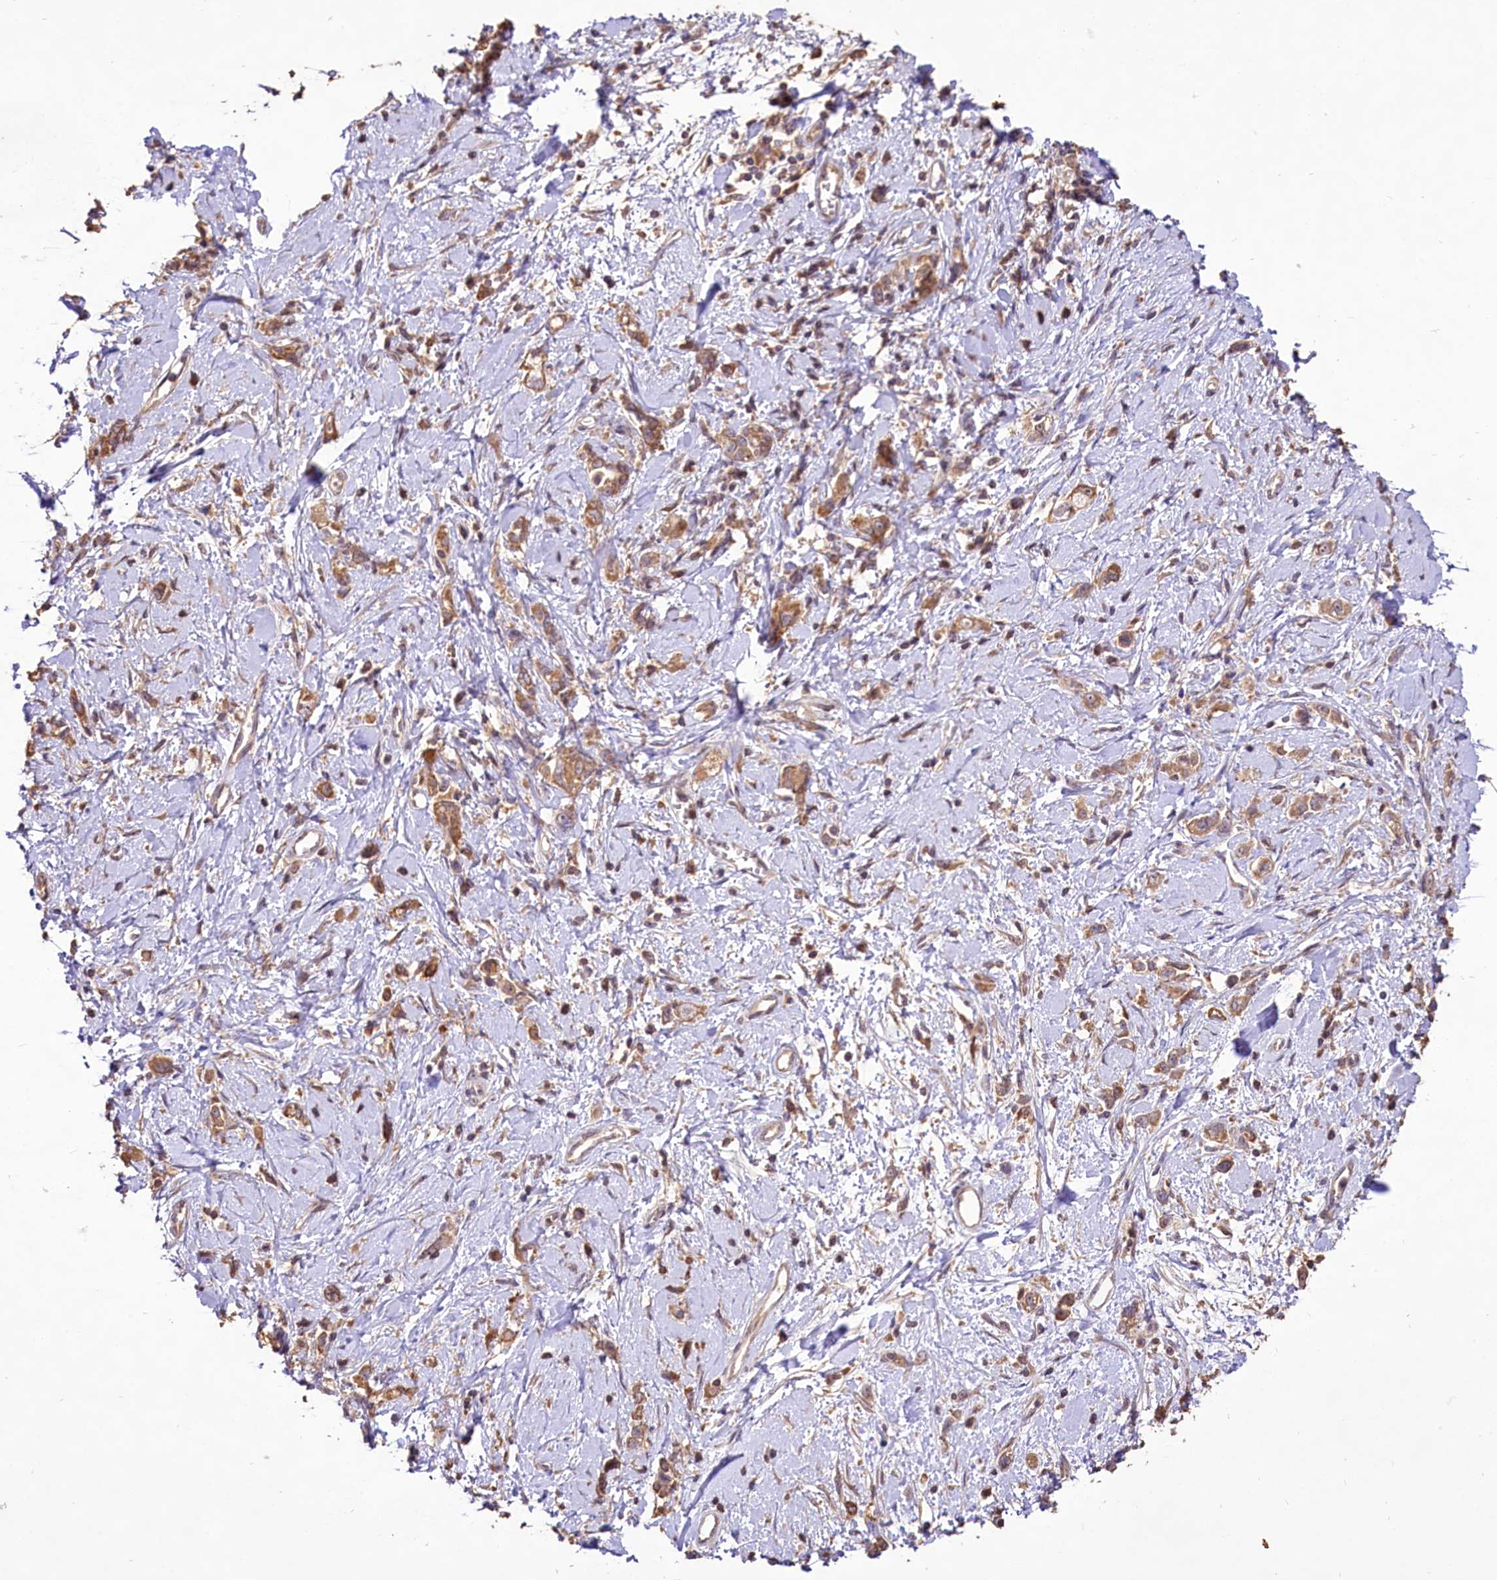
{"staining": {"intensity": "moderate", "quantity": ">75%", "location": "cytoplasmic/membranous,nuclear"}, "tissue": "stomach cancer", "cell_type": "Tumor cells", "image_type": "cancer", "snomed": [{"axis": "morphology", "description": "Adenocarcinoma, NOS"}, {"axis": "topography", "description": "Stomach"}], "caption": "An image of human stomach cancer (adenocarcinoma) stained for a protein exhibits moderate cytoplasmic/membranous and nuclear brown staining in tumor cells.", "gene": "RRP8", "patient": {"sex": "female", "age": 76}}